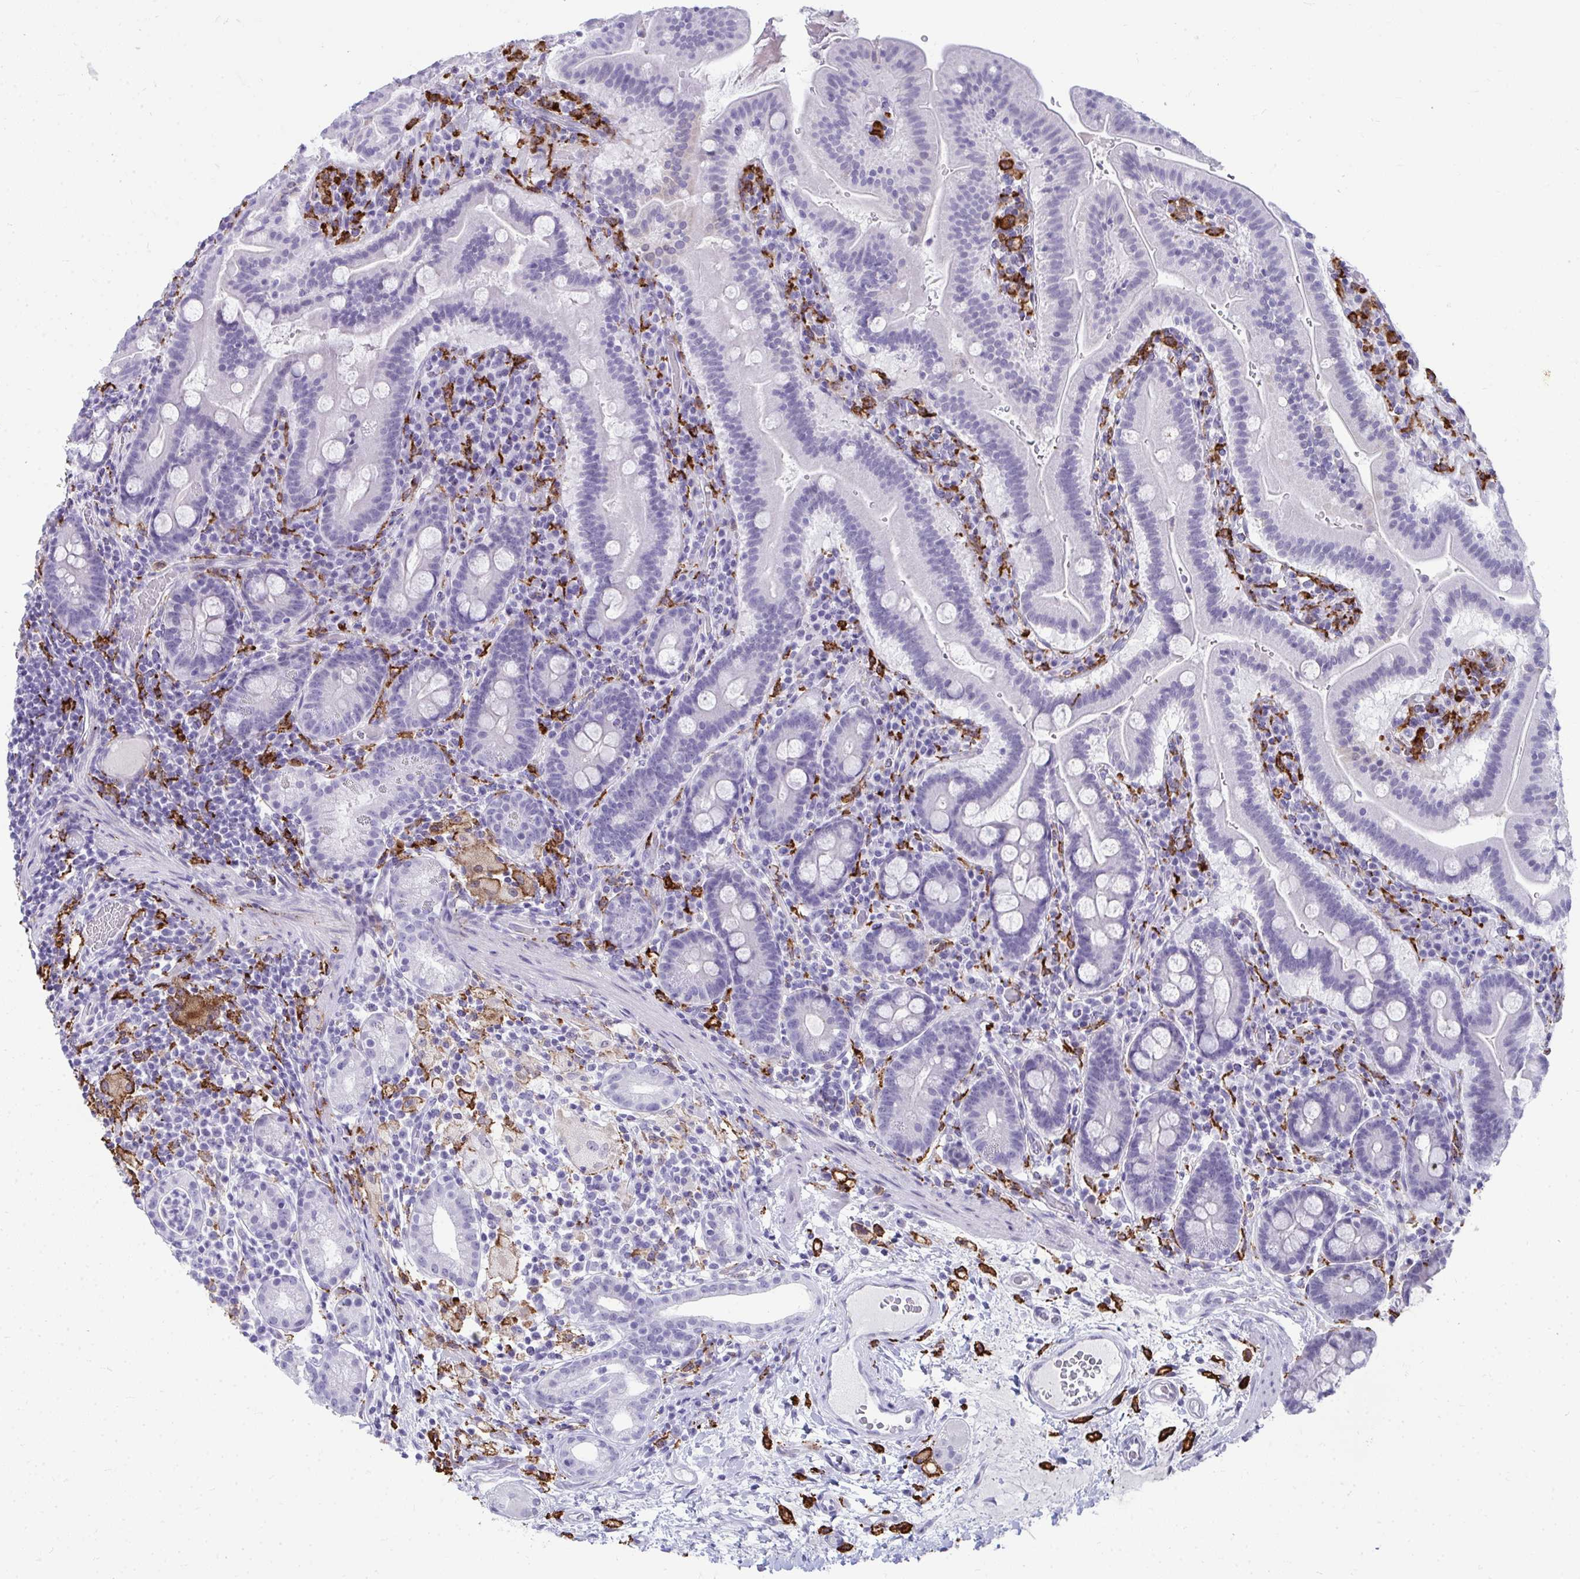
{"staining": {"intensity": "negative", "quantity": "none", "location": "none"}, "tissue": "small intestine", "cell_type": "Glandular cells", "image_type": "normal", "snomed": [{"axis": "morphology", "description": "Normal tissue, NOS"}, {"axis": "topography", "description": "Small intestine"}], "caption": "Glandular cells show no significant protein positivity in benign small intestine. Brightfield microscopy of immunohistochemistry (IHC) stained with DAB (3,3'-diaminobenzidine) (brown) and hematoxylin (blue), captured at high magnification.", "gene": "CD163", "patient": {"sex": "male", "age": 26}}